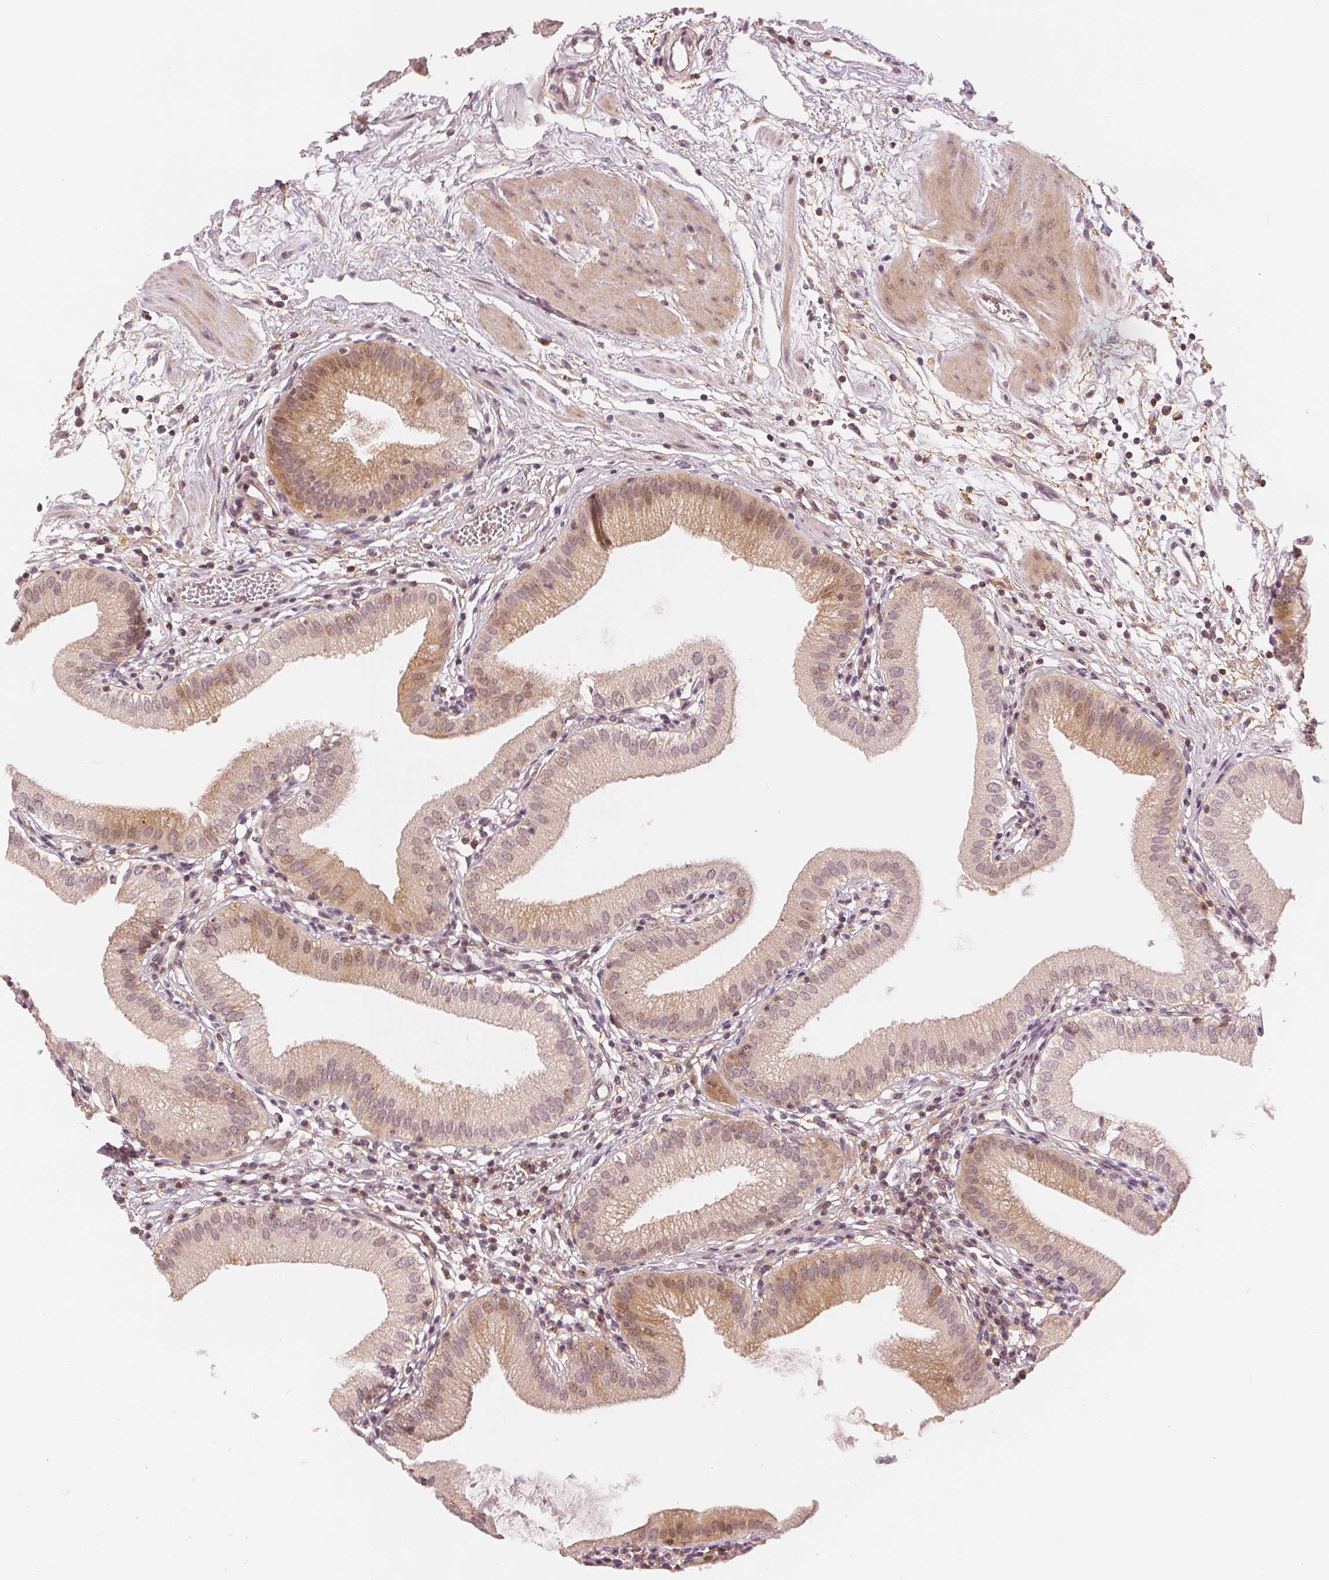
{"staining": {"intensity": "weak", "quantity": "25%-75%", "location": "cytoplasmic/membranous,nuclear"}, "tissue": "gallbladder", "cell_type": "Glandular cells", "image_type": "normal", "snomed": [{"axis": "morphology", "description": "Normal tissue, NOS"}, {"axis": "topography", "description": "Gallbladder"}], "caption": "Approximately 25%-75% of glandular cells in unremarkable gallbladder reveal weak cytoplasmic/membranous,nuclear protein positivity as visualized by brown immunohistochemical staining.", "gene": "SLC34A1", "patient": {"sex": "female", "age": 65}}